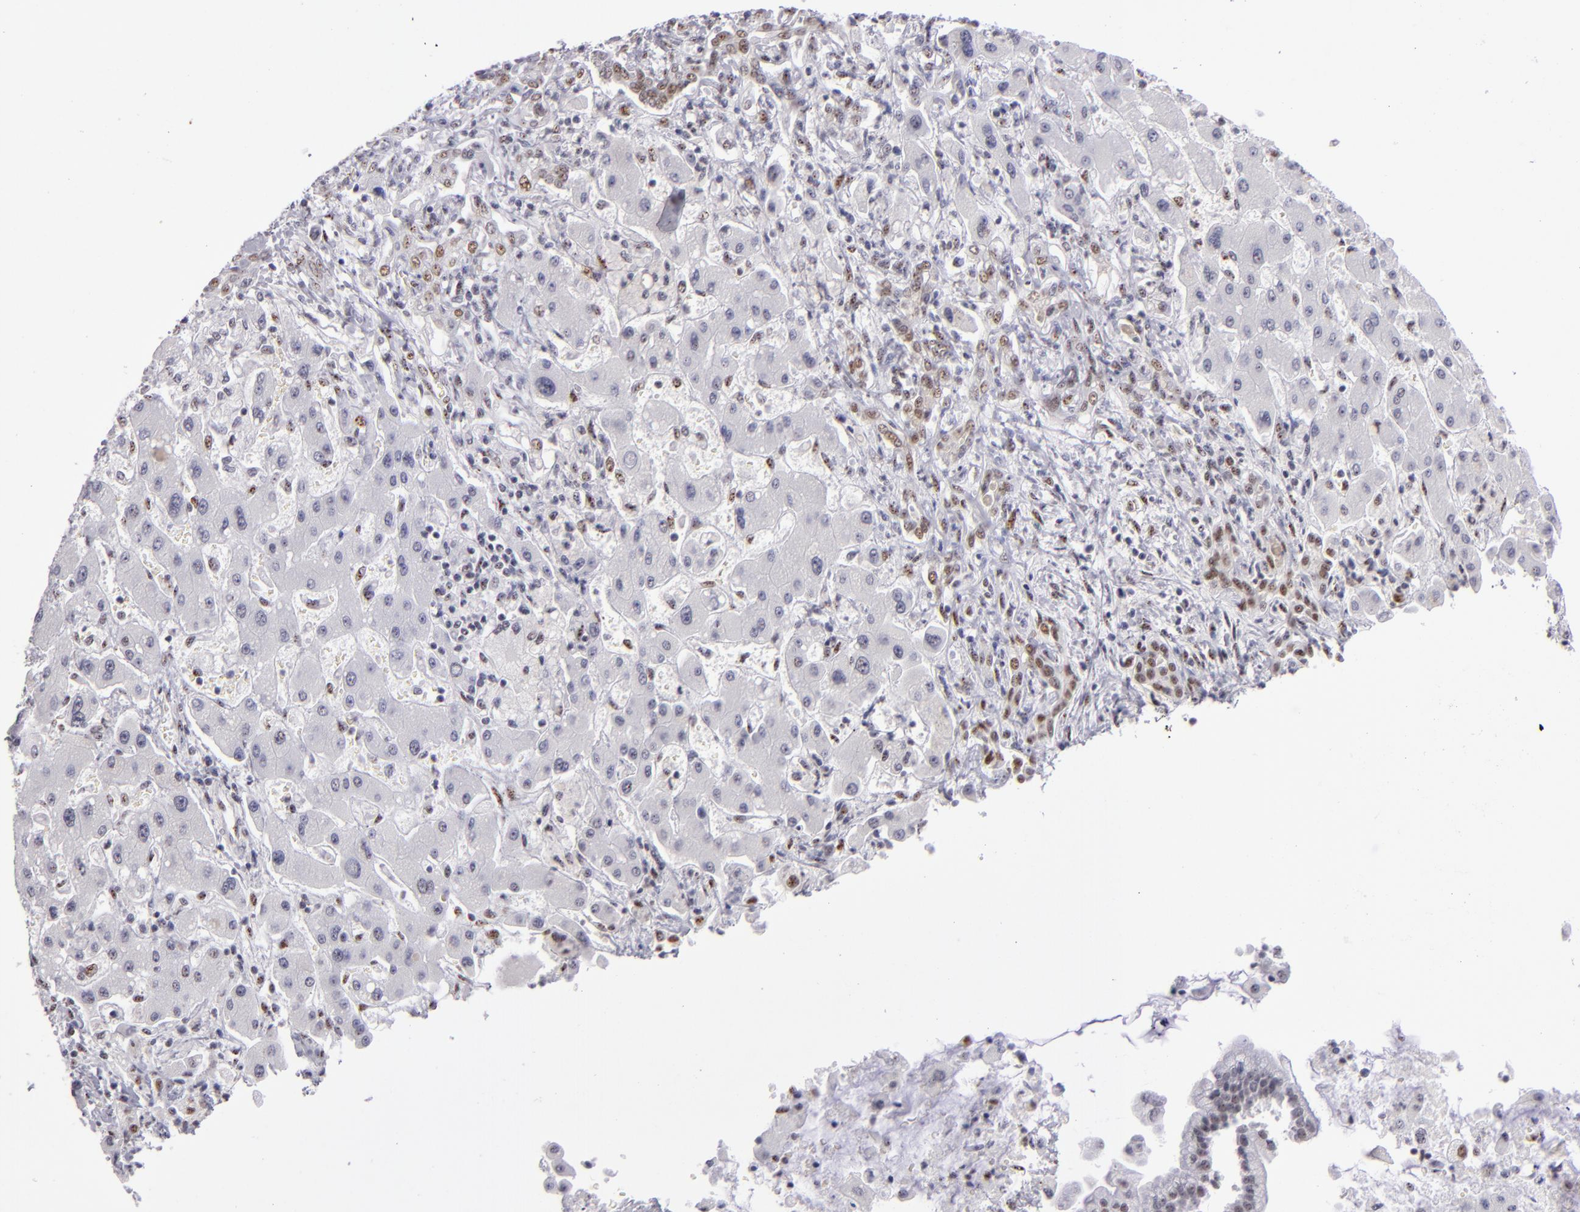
{"staining": {"intensity": "negative", "quantity": "none", "location": "none"}, "tissue": "liver cancer", "cell_type": "Tumor cells", "image_type": "cancer", "snomed": [{"axis": "morphology", "description": "Cholangiocarcinoma"}, {"axis": "topography", "description": "Liver"}], "caption": "IHC histopathology image of liver cancer stained for a protein (brown), which reveals no positivity in tumor cells.", "gene": "TOP3A", "patient": {"sex": "male", "age": 50}}